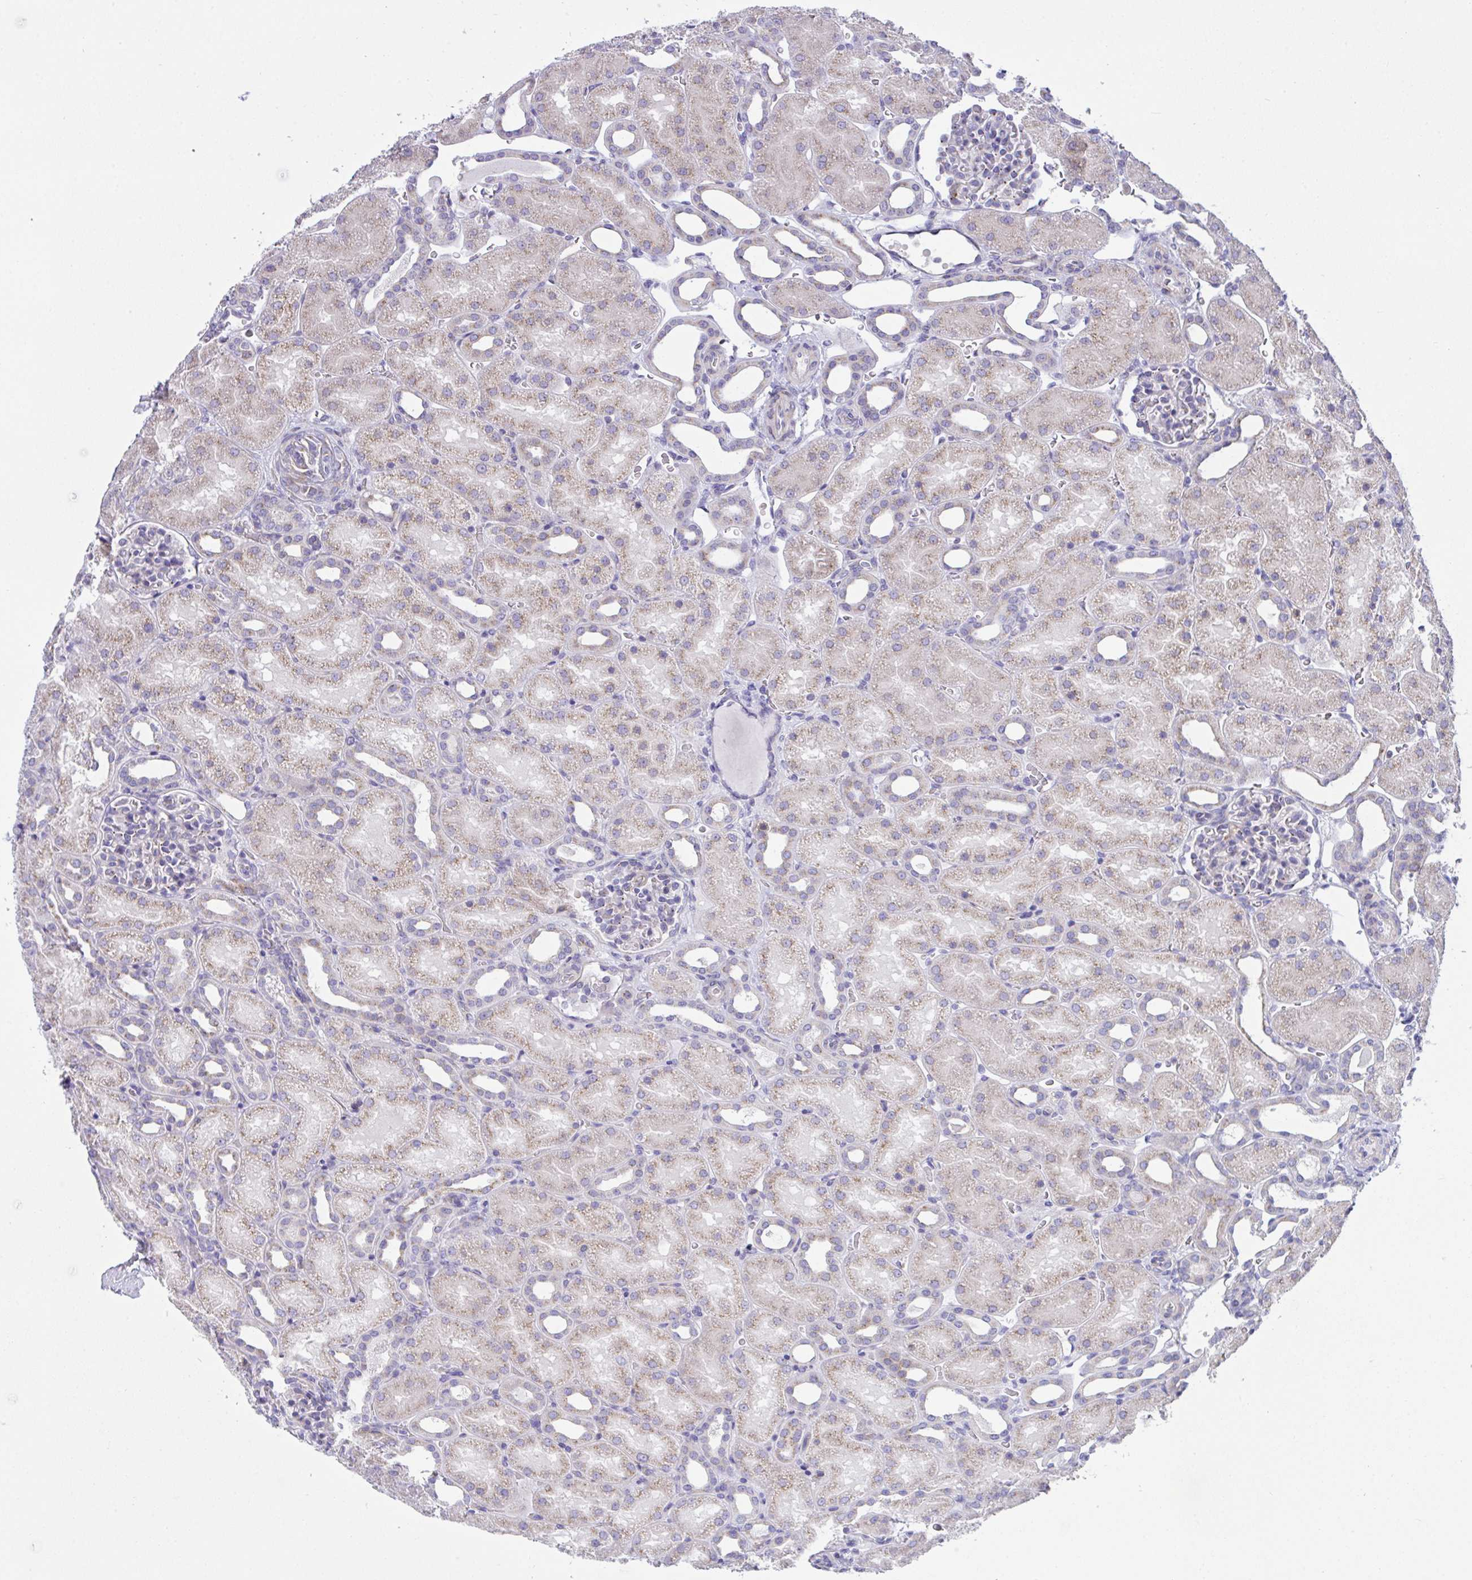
{"staining": {"intensity": "negative", "quantity": "none", "location": "none"}, "tissue": "kidney", "cell_type": "Cells in glomeruli", "image_type": "normal", "snomed": [{"axis": "morphology", "description": "Normal tissue, NOS"}, {"axis": "topography", "description": "Kidney"}], "caption": "IHC of normal human kidney shows no expression in cells in glomeruli. Nuclei are stained in blue.", "gene": "MIA3", "patient": {"sex": "male", "age": 2}}